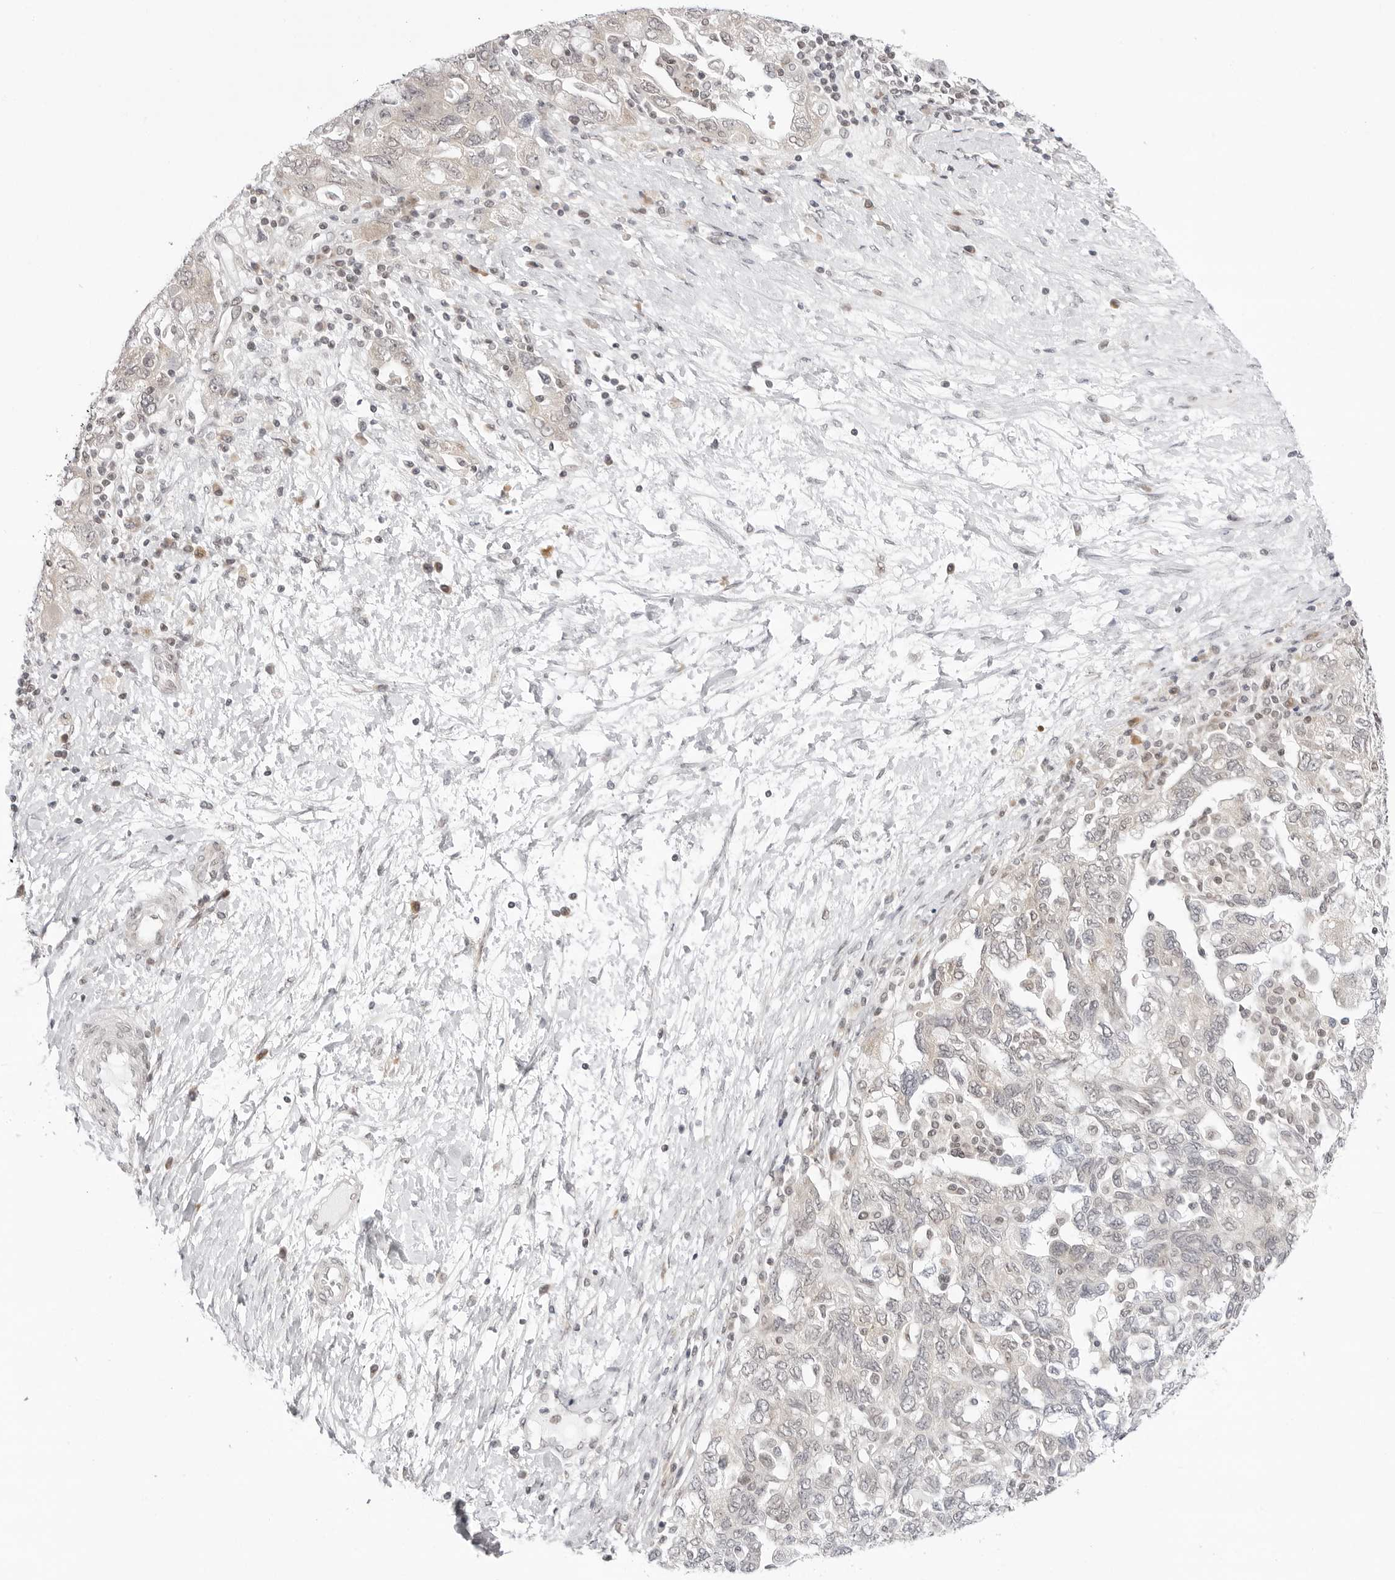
{"staining": {"intensity": "negative", "quantity": "none", "location": "none"}, "tissue": "ovarian cancer", "cell_type": "Tumor cells", "image_type": "cancer", "snomed": [{"axis": "morphology", "description": "Carcinoma, NOS"}, {"axis": "morphology", "description": "Cystadenocarcinoma, serous, NOS"}, {"axis": "topography", "description": "Ovary"}], "caption": "A high-resolution image shows immunohistochemistry (IHC) staining of ovarian cancer (carcinoma), which shows no significant positivity in tumor cells.", "gene": "PPP2R5C", "patient": {"sex": "female", "age": 69}}